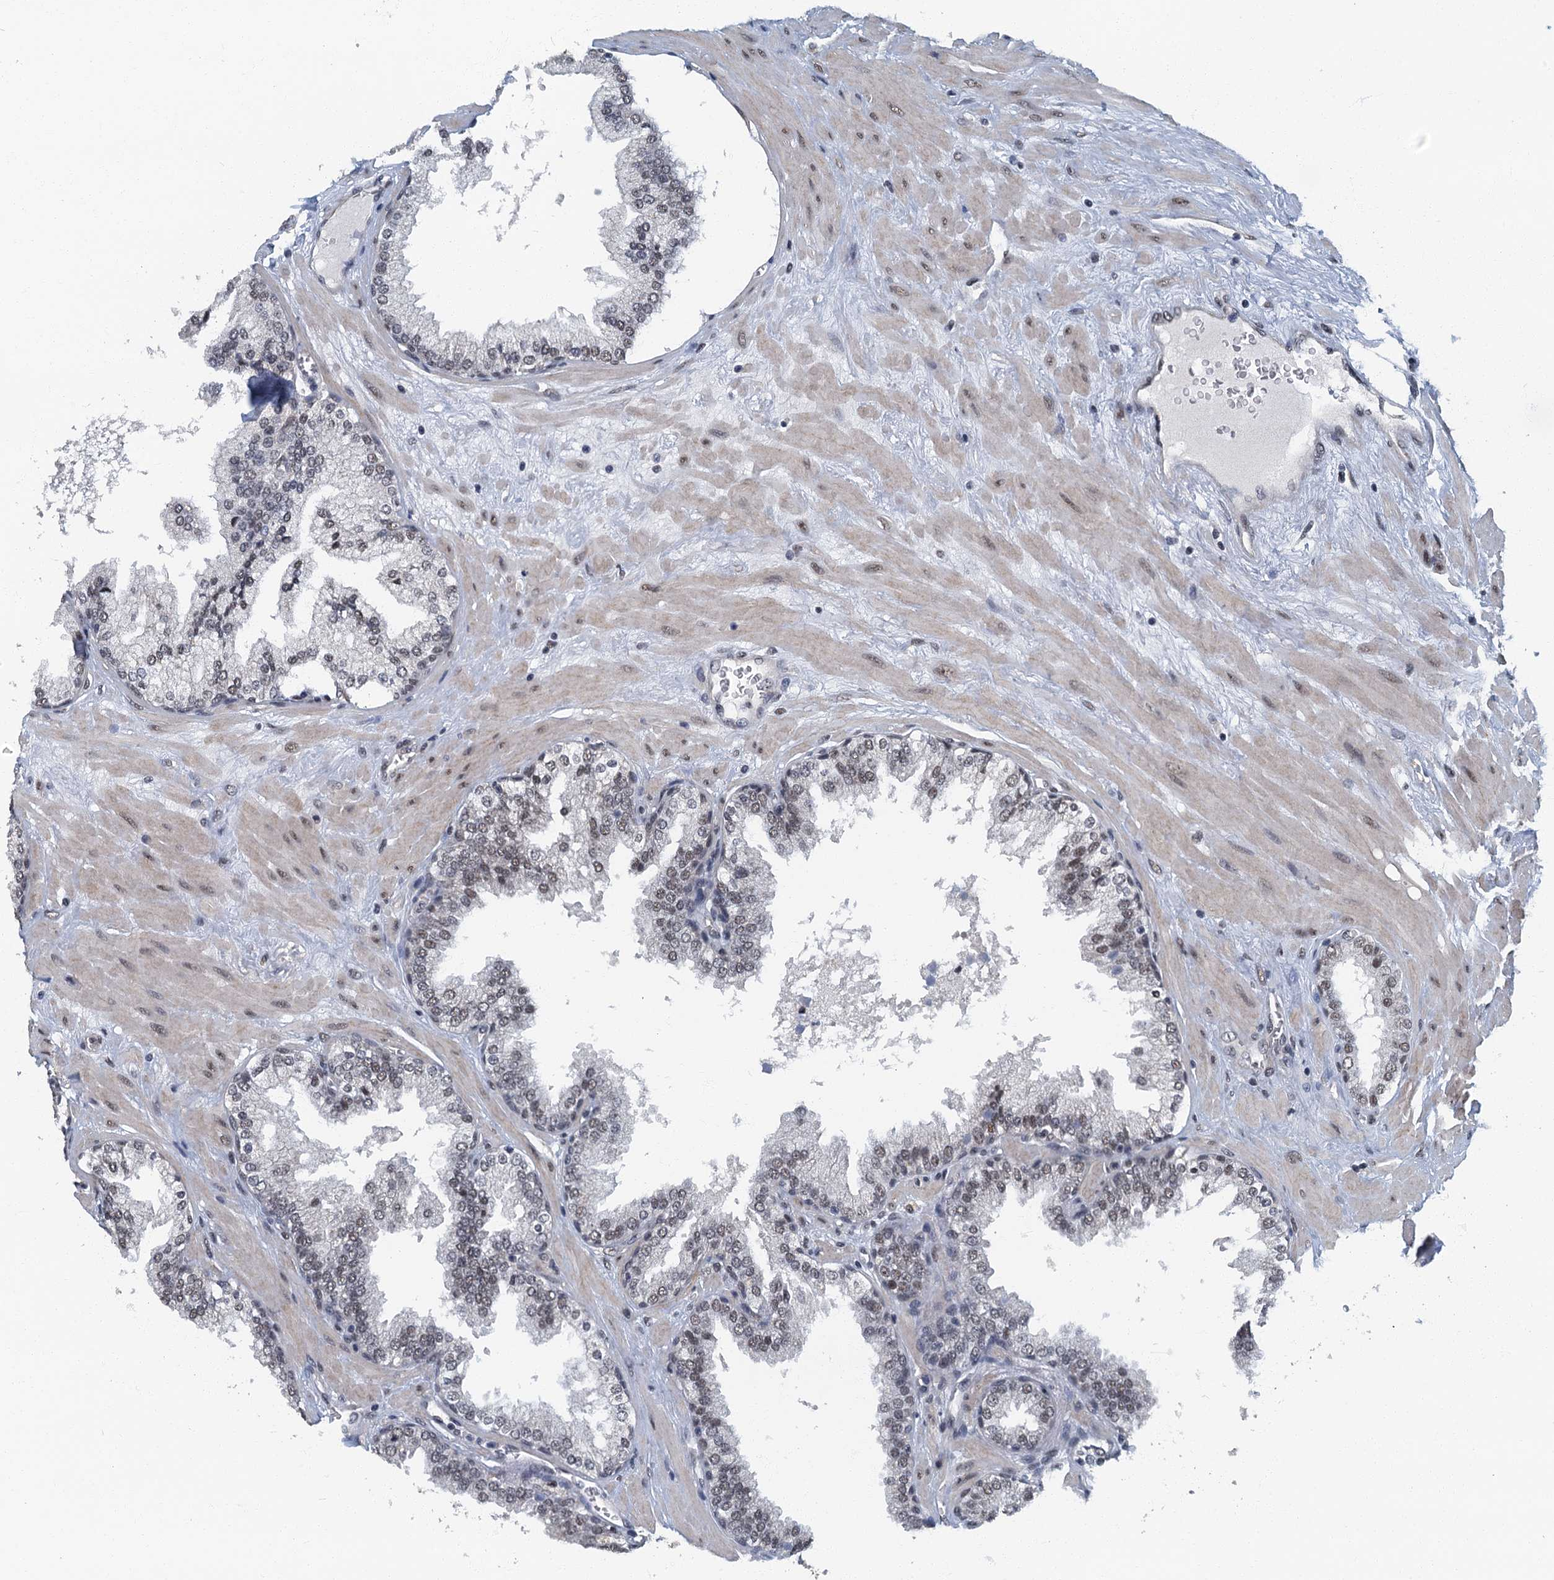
{"staining": {"intensity": "weak", "quantity": "25%-75%", "location": "nuclear"}, "tissue": "prostate", "cell_type": "Glandular cells", "image_type": "normal", "snomed": [{"axis": "morphology", "description": "Normal tissue, NOS"}, {"axis": "topography", "description": "Prostate"}], "caption": "Immunohistochemistry of benign human prostate demonstrates low levels of weak nuclear staining in about 25%-75% of glandular cells. The protein of interest is stained brown, and the nuclei are stained in blue (DAB IHC with brightfield microscopy, high magnification).", "gene": "GADL1", "patient": {"sex": "male", "age": 51}}